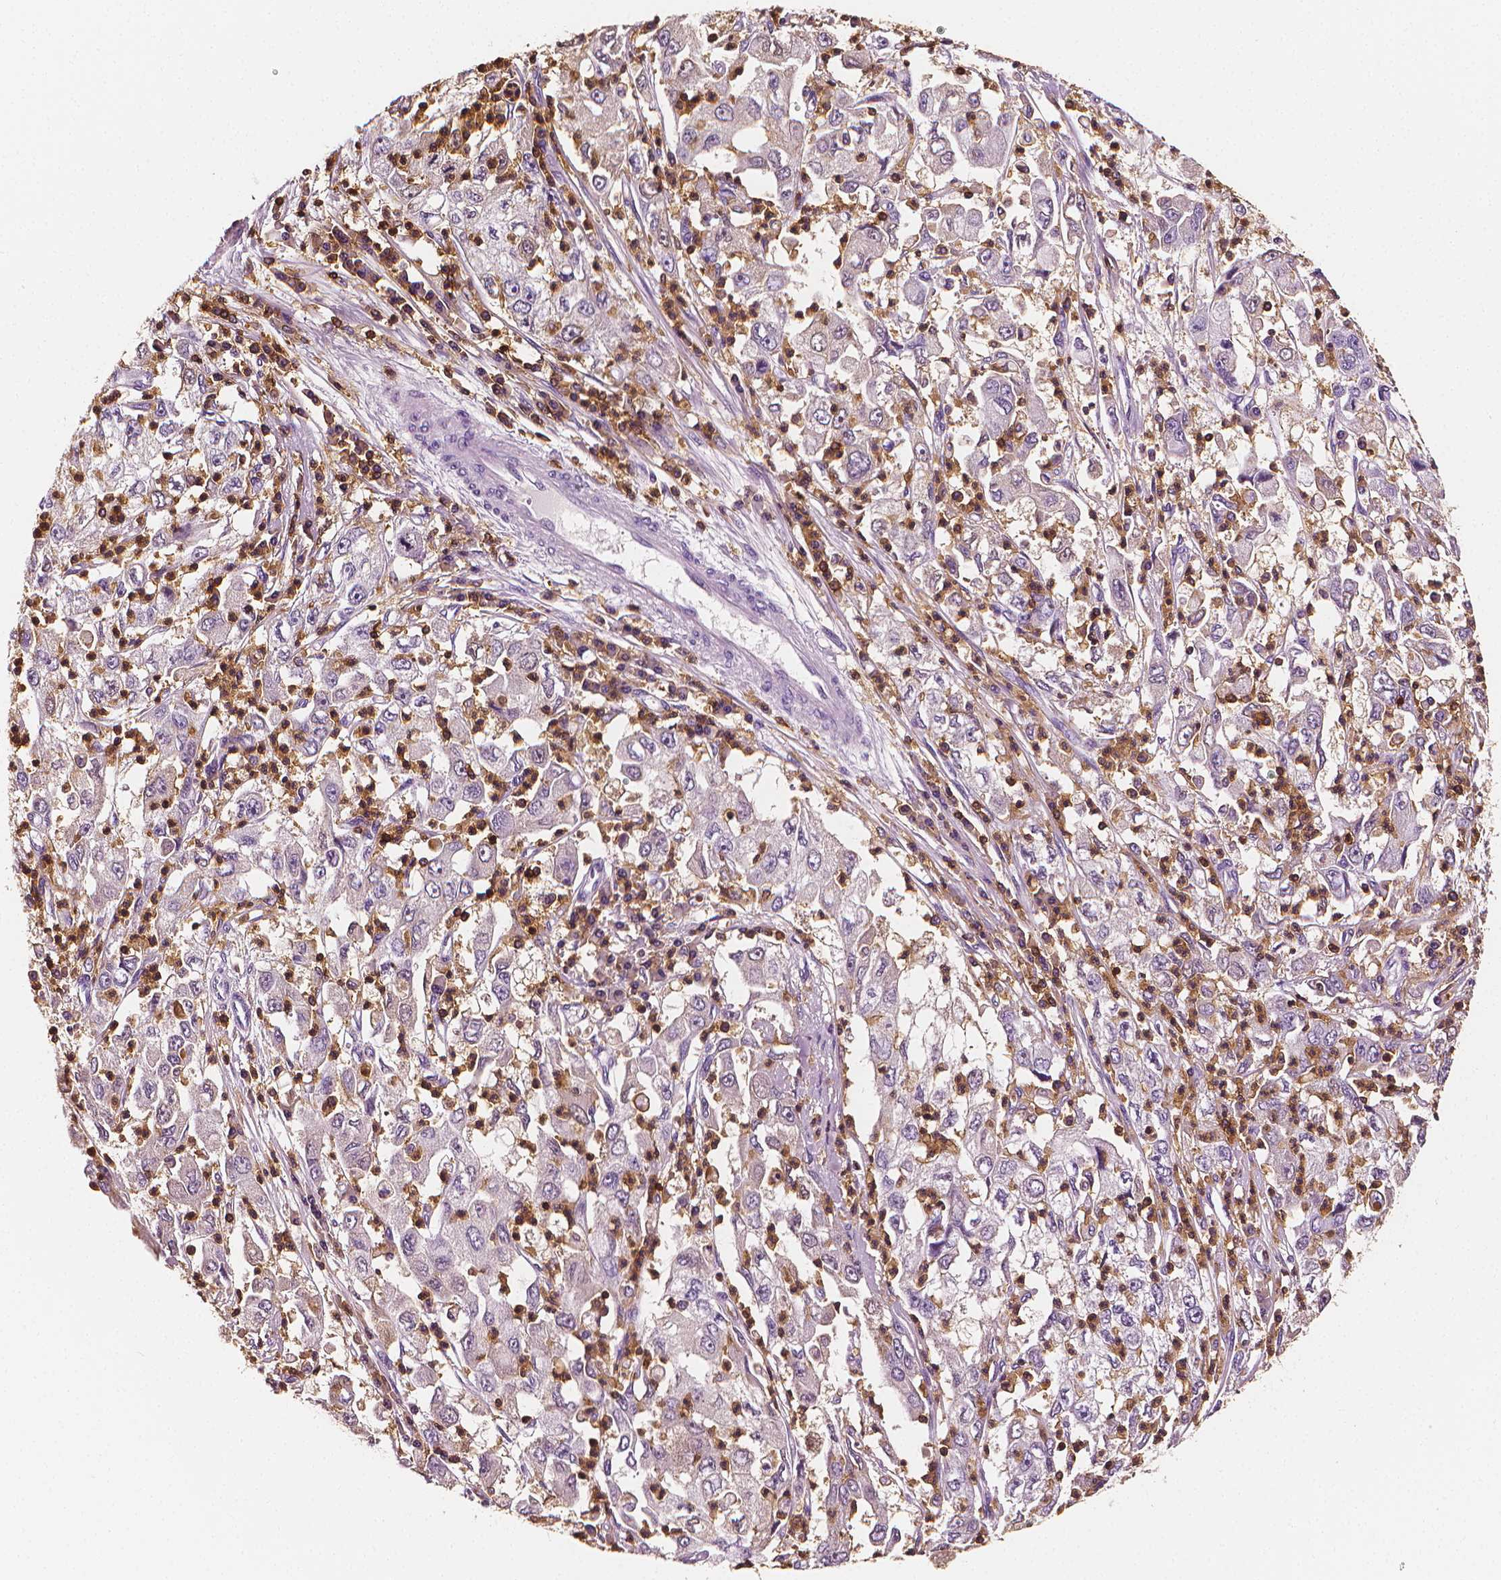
{"staining": {"intensity": "negative", "quantity": "none", "location": "none"}, "tissue": "cervical cancer", "cell_type": "Tumor cells", "image_type": "cancer", "snomed": [{"axis": "morphology", "description": "Squamous cell carcinoma, NOS"}, {"axis": "topography", "description": "Cervix"}], "caption": "A micrograph of human cervical cancer (squamous cell carcinoma) is negative for staining in tumor cells.", "gene": "PTPRC", "patient": {"sex": "female", "age": 36}}